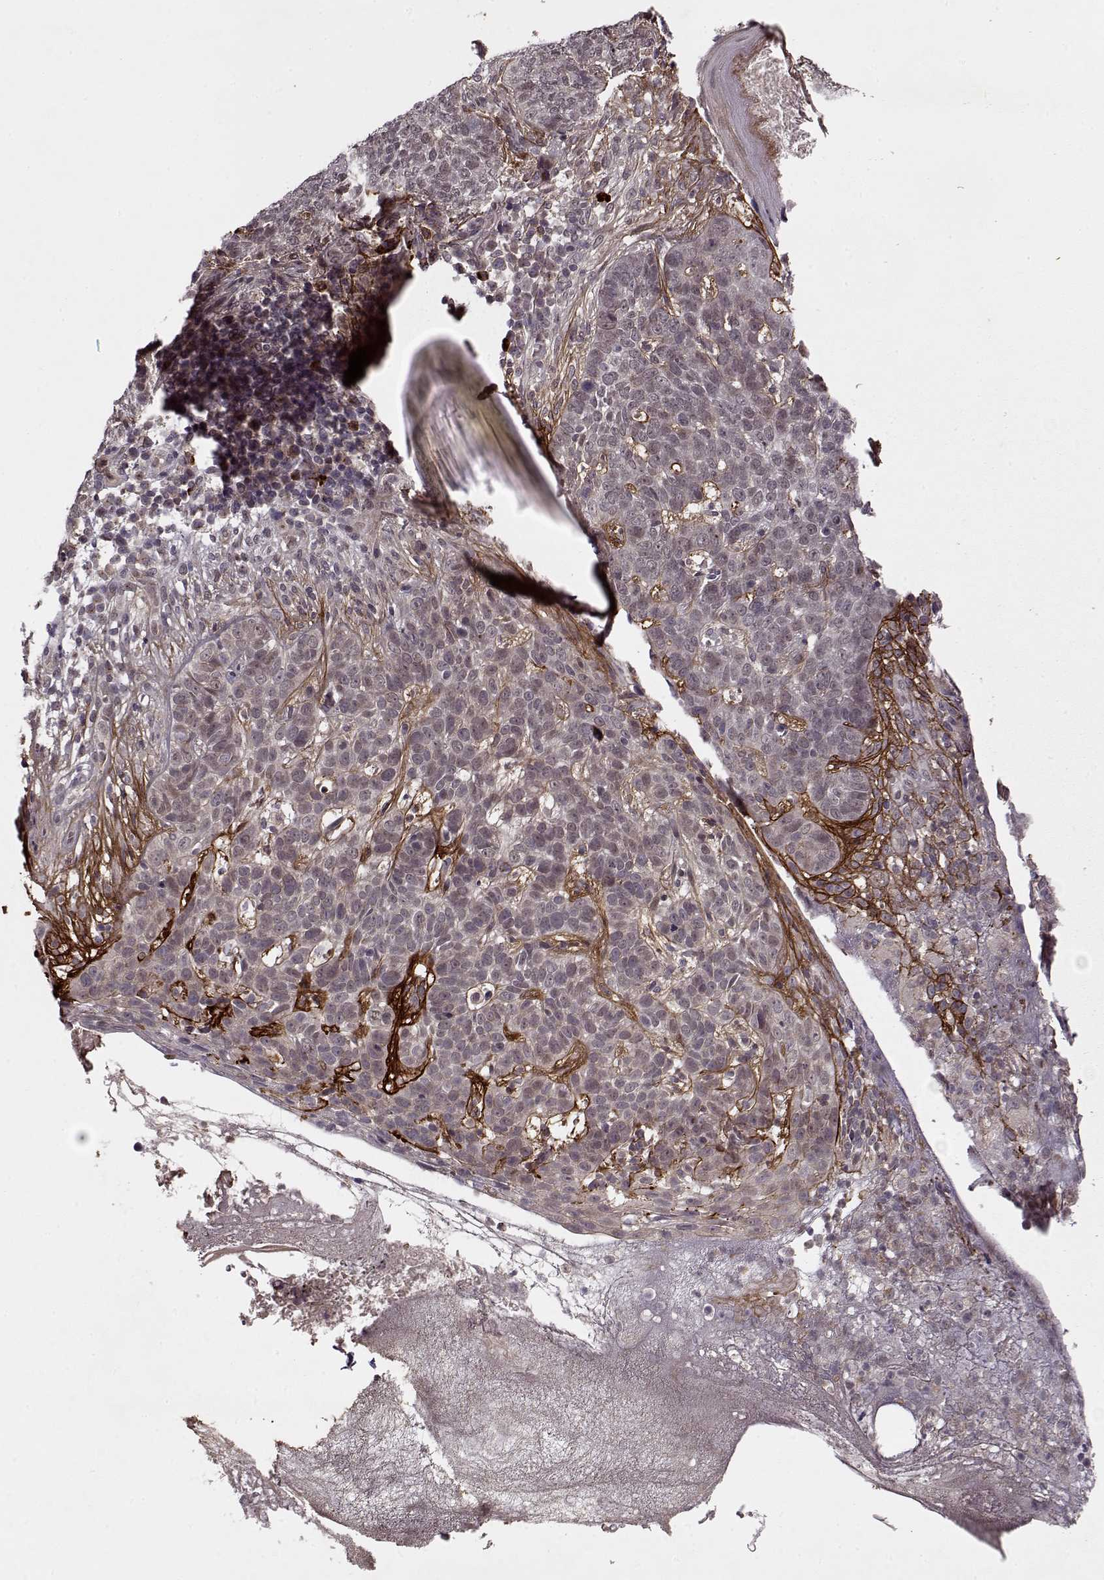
{"staining": {"intensity": "negative", "quantity": "none", "location": "none"}, "tissue": "skin cancer", "cell_type": "Tumor cells", "image_type": "cancer", "snomed": [{"axis": "morphology", "description": "Basal cell carcinoma"}, {"axis": "topography", "description": "Skin"}], "caption": "IHC photomicrograph of human skin cancer (basal cell carcinoma) stained for a protein (brown), which exhibits no positivity in tumor cells.", "gene": "DENND4B", "patient": {"sex": "female", "age": 69}}